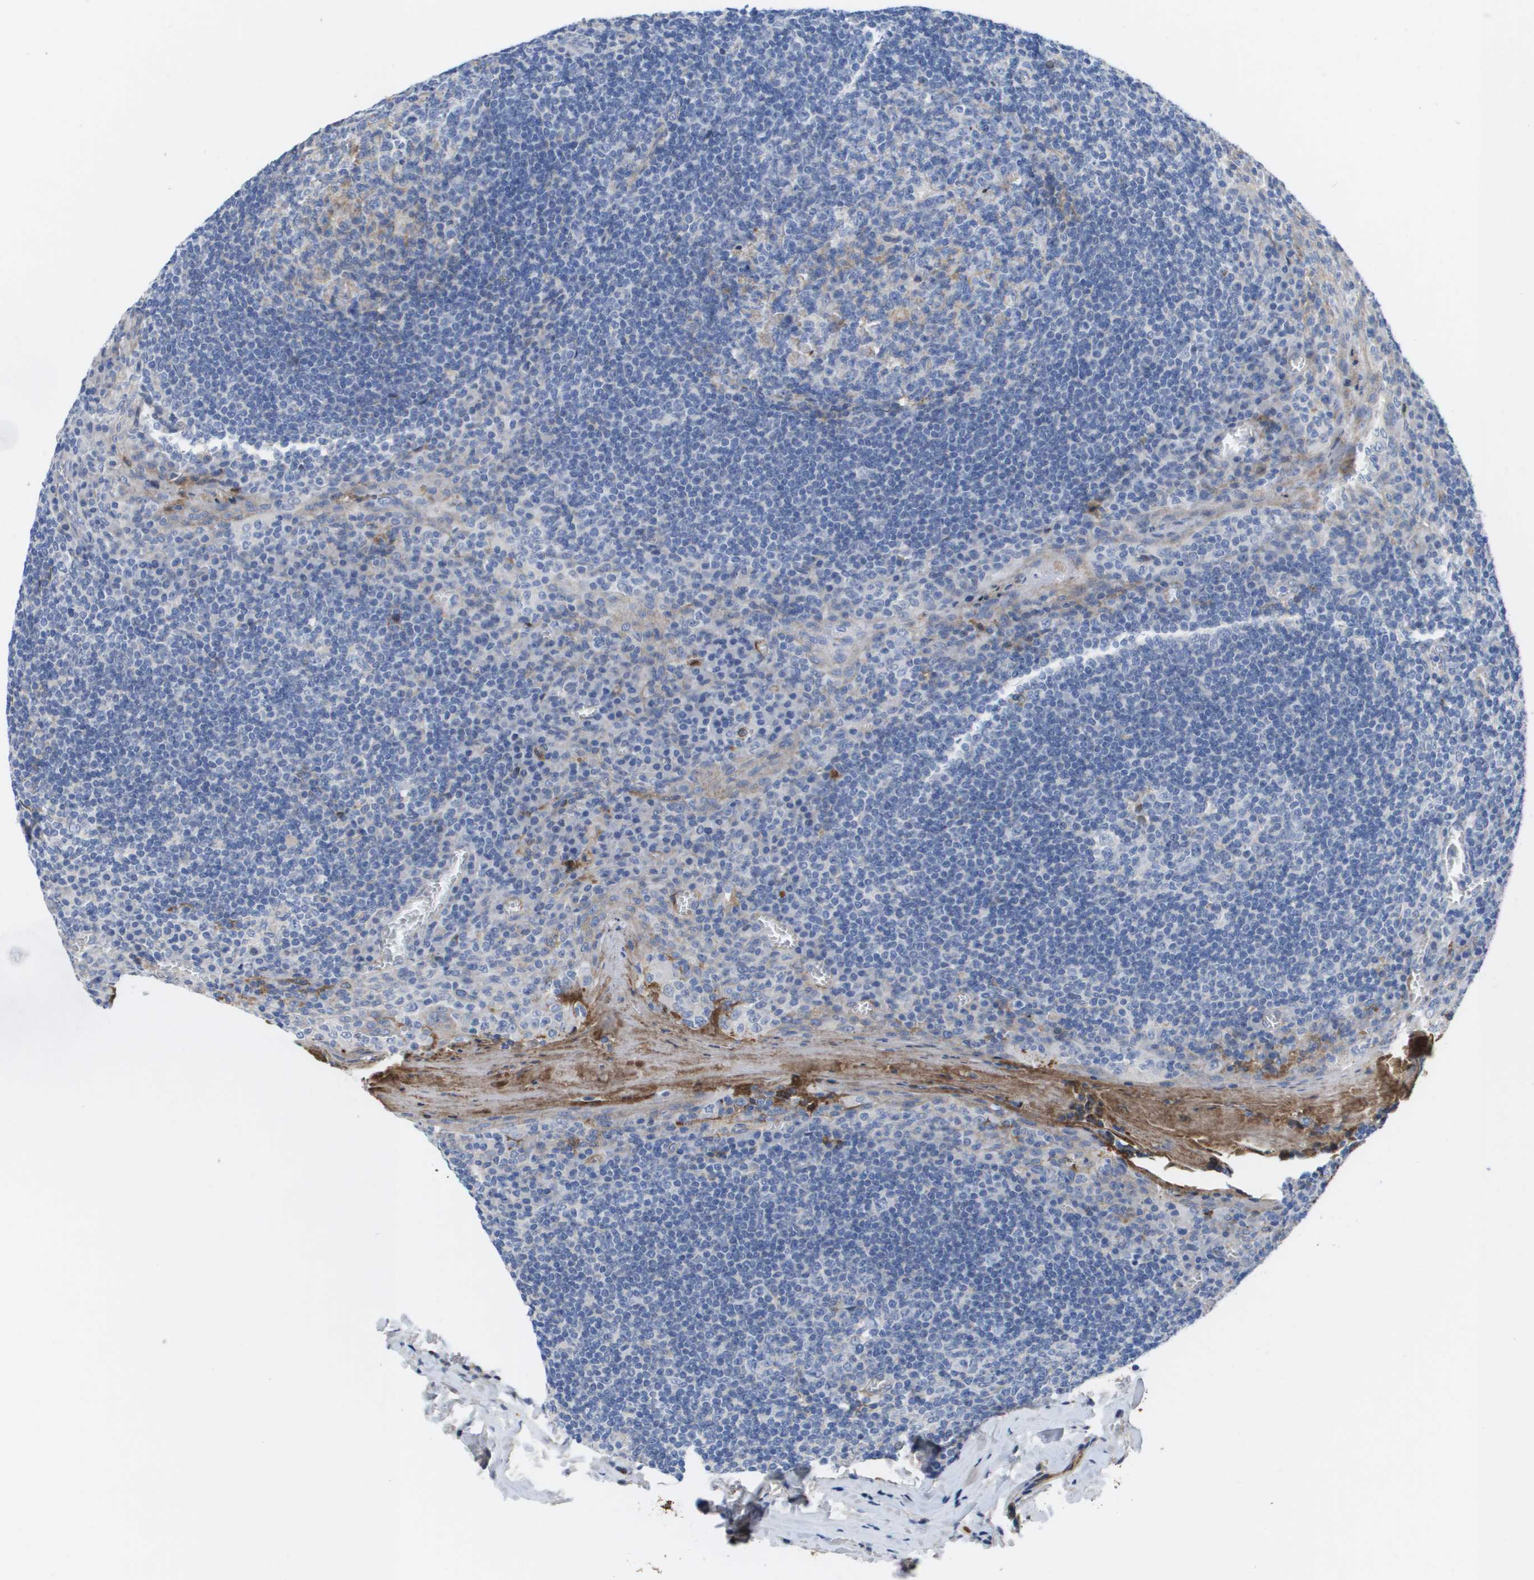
{"staining": {"intensity": "negative", "quantity": "none", "location": "none"}, "tissue": "tonsil", "cell_type": "Germinal center cells", "image_type": "normal", "snomed": [{"axis": "morphology", "description": "Normal tissue, NOS"}, {"axis": "topography", "description": "Tonsil"}], "caption": "This is an immunohistochemistry (IHC) micrograph of normal human tonsil. There is no positivity in germinal center cells.", "gene": "SERPINC1", "patient": {"sex": "male", "age": 31}}